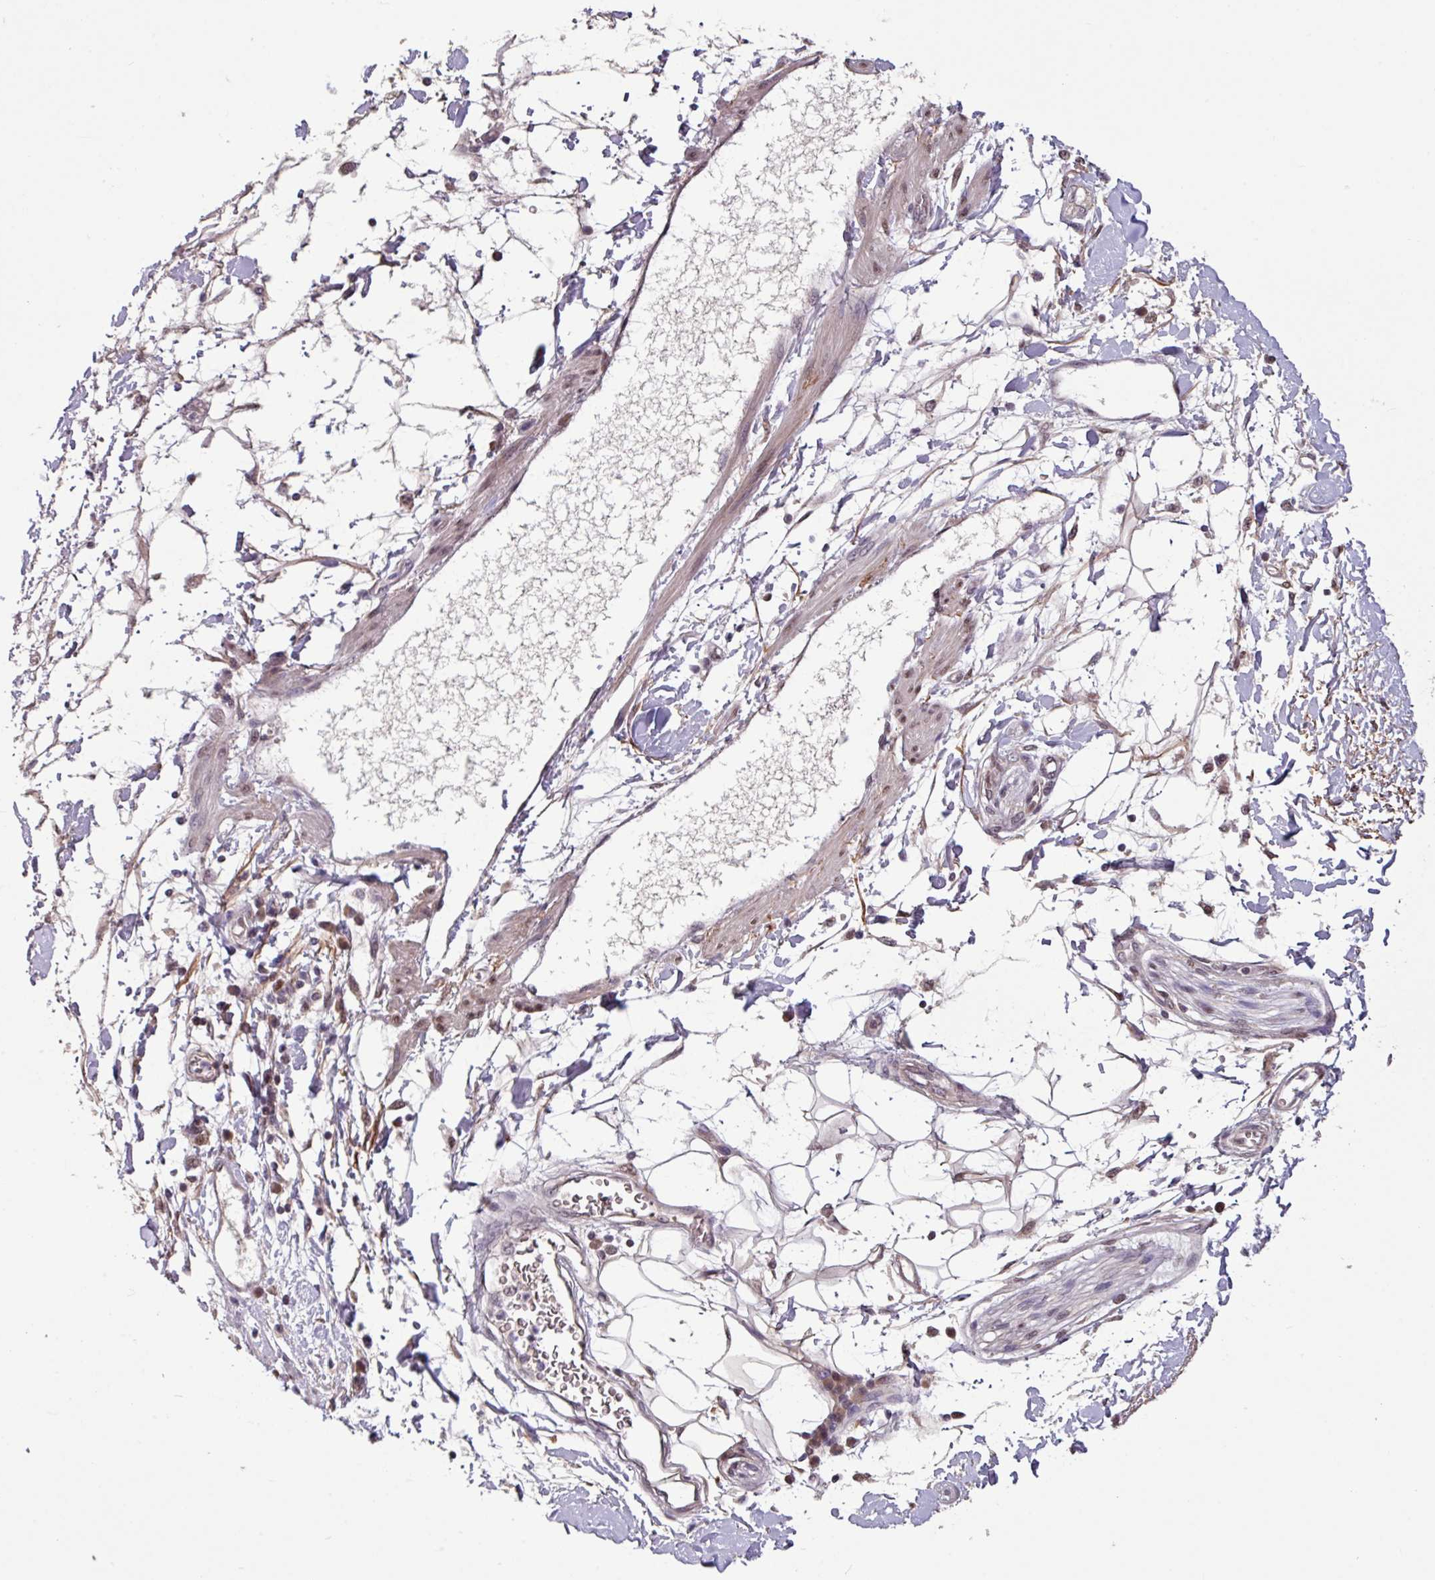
{"staining": {"intensity": "negative", "quantity": "none", "location": "none"}, "tissue": "pancreatic cancer", "cell_type": "Tumor cells", "image_type": "cancer", "snomed": [{"axis": "morphology", "description": "Adenocarcinoma, NOS"}, {"axis": "topography", "description": "Pancreas"}], "caption": "Immunohistochemistry (IHC) photomicrograph of adenocarcinoma (pancreatic) stained for a protein (brown), which shows no staining in tumor cells.", "gene": "SKIC2", "patient": {"sex": "female", "age": 61}}